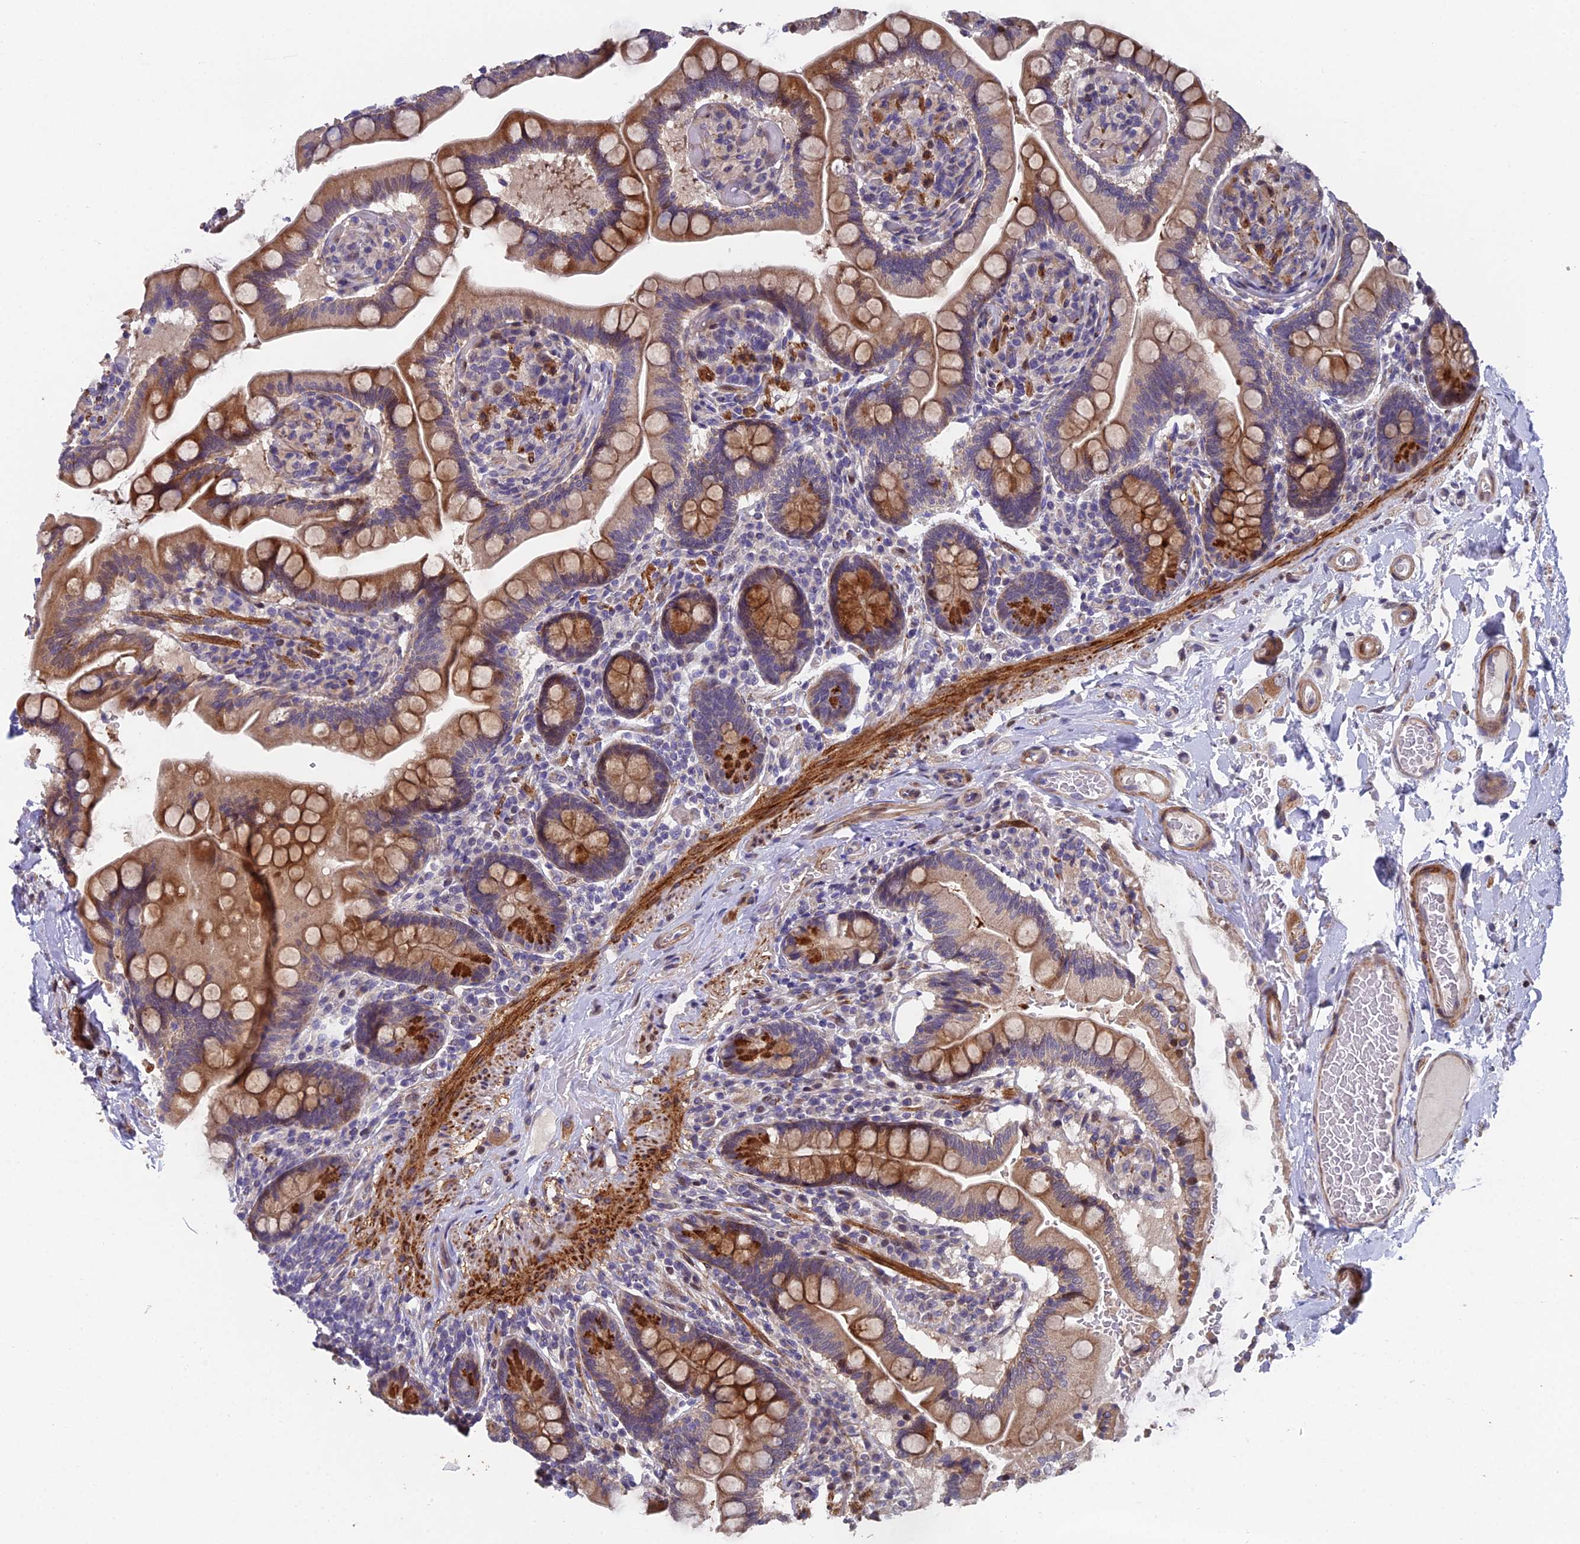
{"staining": {"intensity": "strong", "quantity": ">75%", "location": "cytoplasmic/membranous"}, "tissue": "small intestine", "cell_type": "Glandular cells", "image_type": "normal", "snomed": [{"axis": "morphology", "description": "Normal tissue, NOS"}, {"axis": "topography", "description": "Small intestine"}], "caption": "Small intestine stained with DAB (3,3'-diaminobenzidine) immunohistochemistry (IHC) reveals high levels of strong cytoplasmic/membranous expression in about >75% of glandular cells. Nuclei are stained in blue.", "gene": "RAB28", "patient": {"sex": "female", "age": 64}}